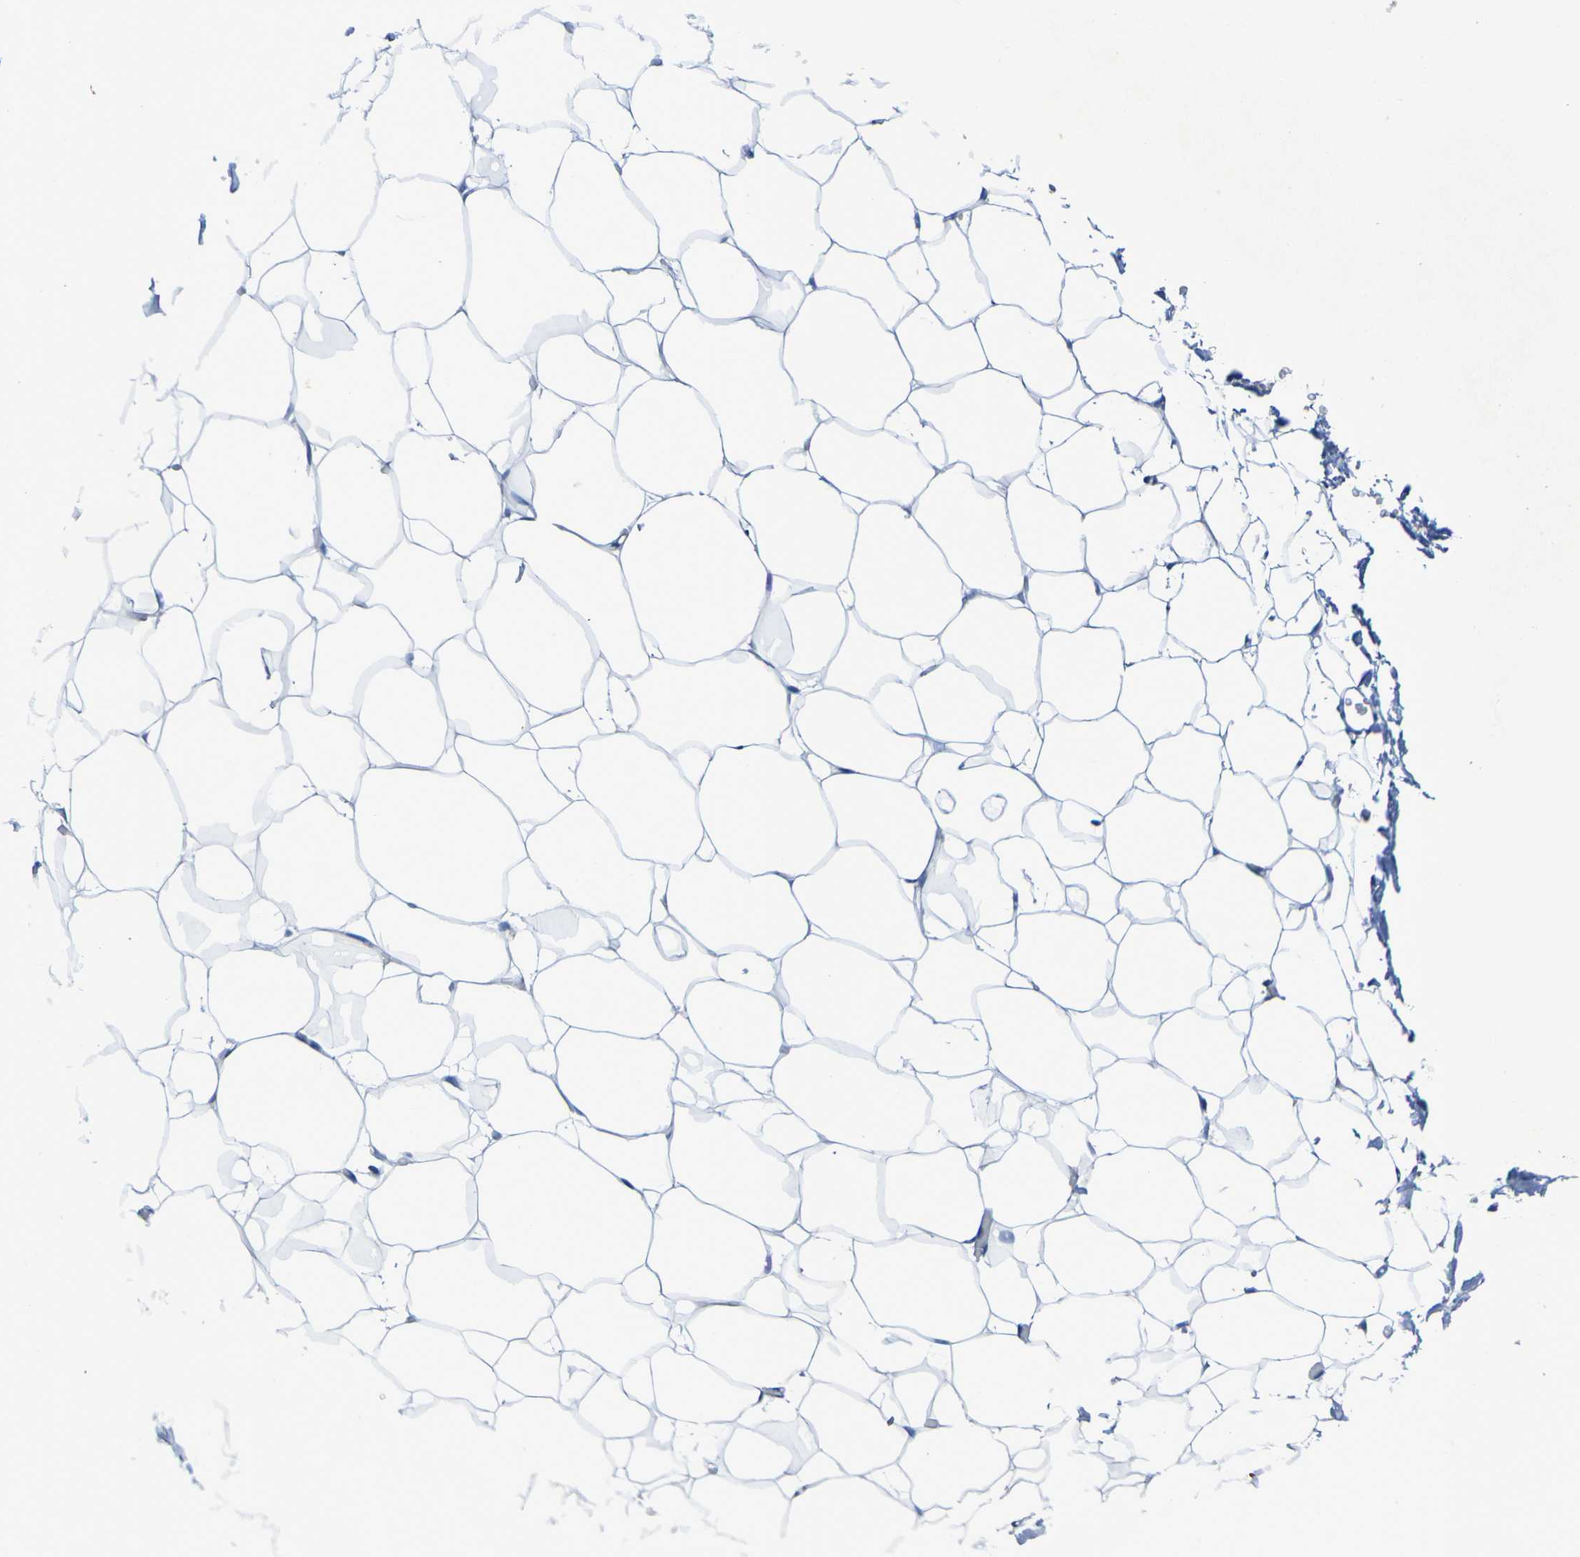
{"staining": {"intensity": "negative", "quantity": "none", "location": "none"}, "tissue": "adipose tissue", "cell_type": "Adipocytes", "image_type": "normal", "snomed": [{"axis": "morphology", "description": "Normal tissue, NOS"}, {"axis": "topography", "description": "Breast"}, {"axis": "topography", "description": "Adipose tissue"}], "caption": "This micrograph is of normal adipose tissue stained with immunohistochemistry to label a protein in brown with the nuclei are counter-stained blue. There is no staining in adipocytes. (DAB IHC, high magnification).", "gene": "SLC3A2", "patient": {"sex": "female", "age": 25}}